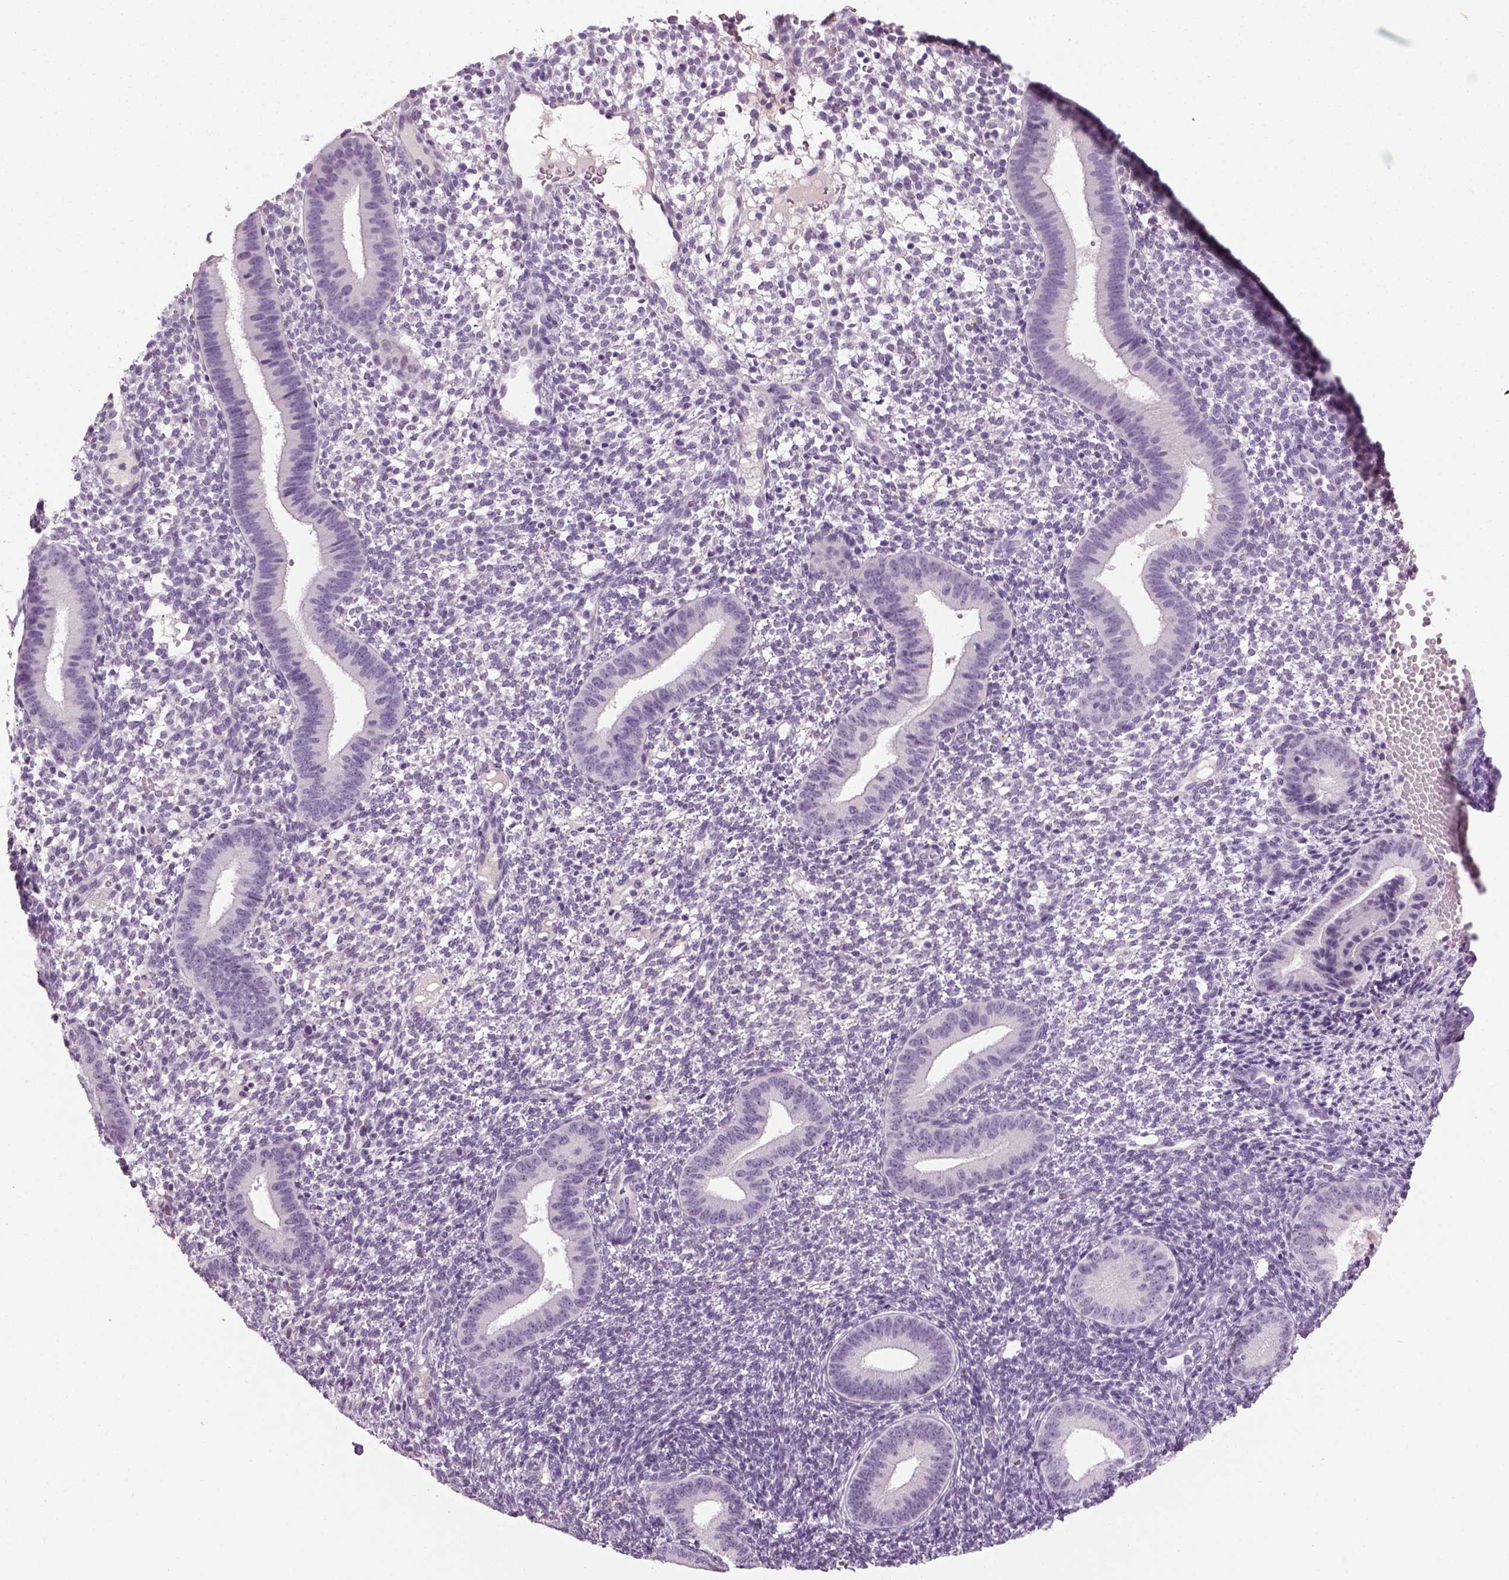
{"staining": {"intensity": "negative", "quantity": "none", "location": "none"}, "tissue": "endometrium", "cell_type": "Cells in endometrial stroma", "image_type": "normal", "snomed": [{"axis": "morphology", "description": "Normal tissue, NOS"}, {"axis": "topography", "description": "Endometrium"}], "caption": "IHC of unremarkable endometrium shows no expression in cells in endometrial stroma.", "gene": "TH", "patient": {"sex": "female", "age": 40}}